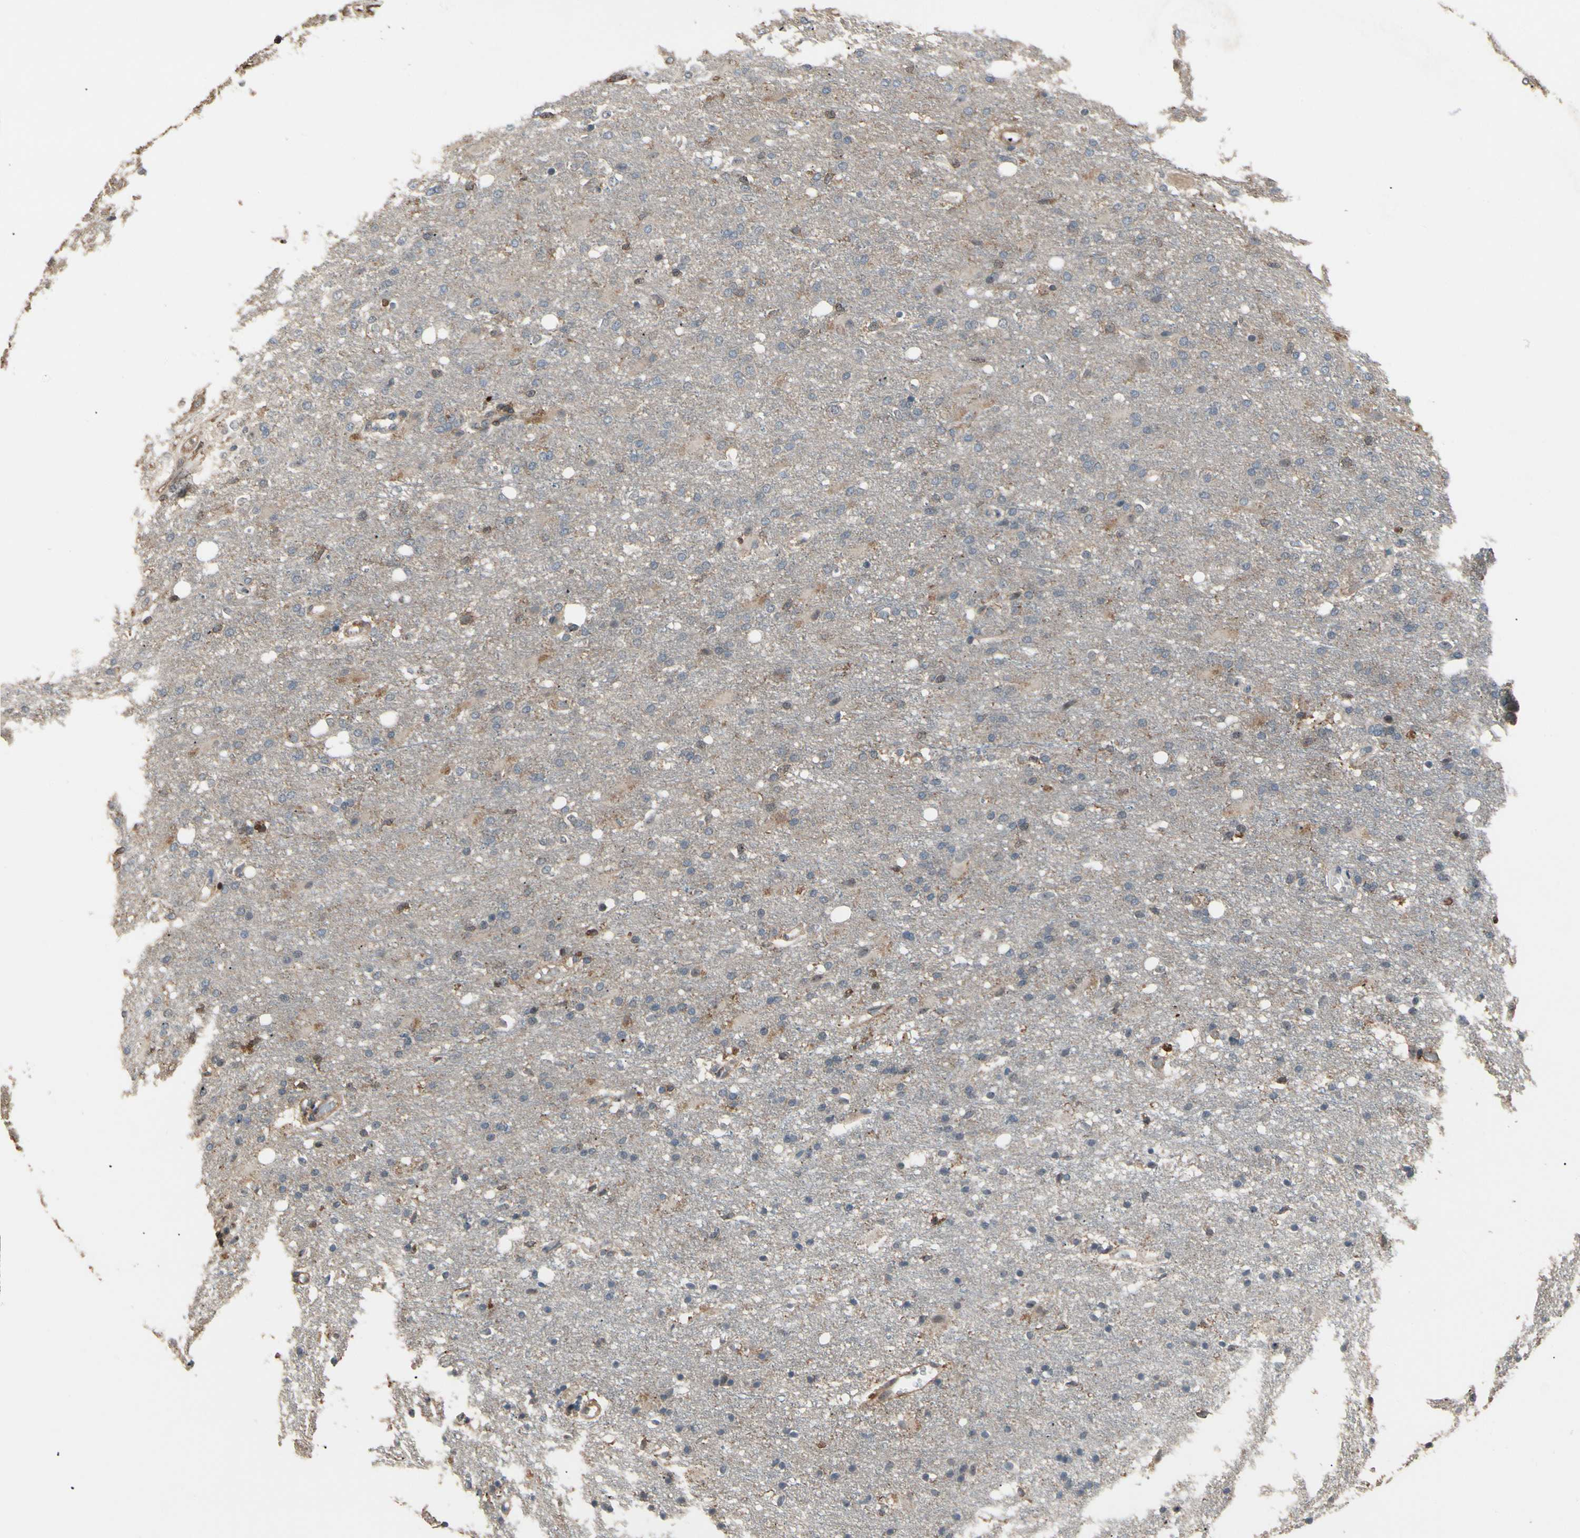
{"staining": {"intensity": "negative", "quantity": "none", "location": "none"}, "tissue": "glioma", "cell_type": "Tumor cells", "image_type": "cancer", "snomed": [{"axis": "morphology", "description": "Normal tissue, NOS"}, {"axis": "morphology", "description": "Glioma, malignant, High grade"}, {"axis": "topography", "description": "Cerebral cortex"}], "caption": "Micrograph shows no protein staining in tumor cells of glioma tissue.", "gene": "MAPK13", "patient": {"sex": "male", "age": 77}}